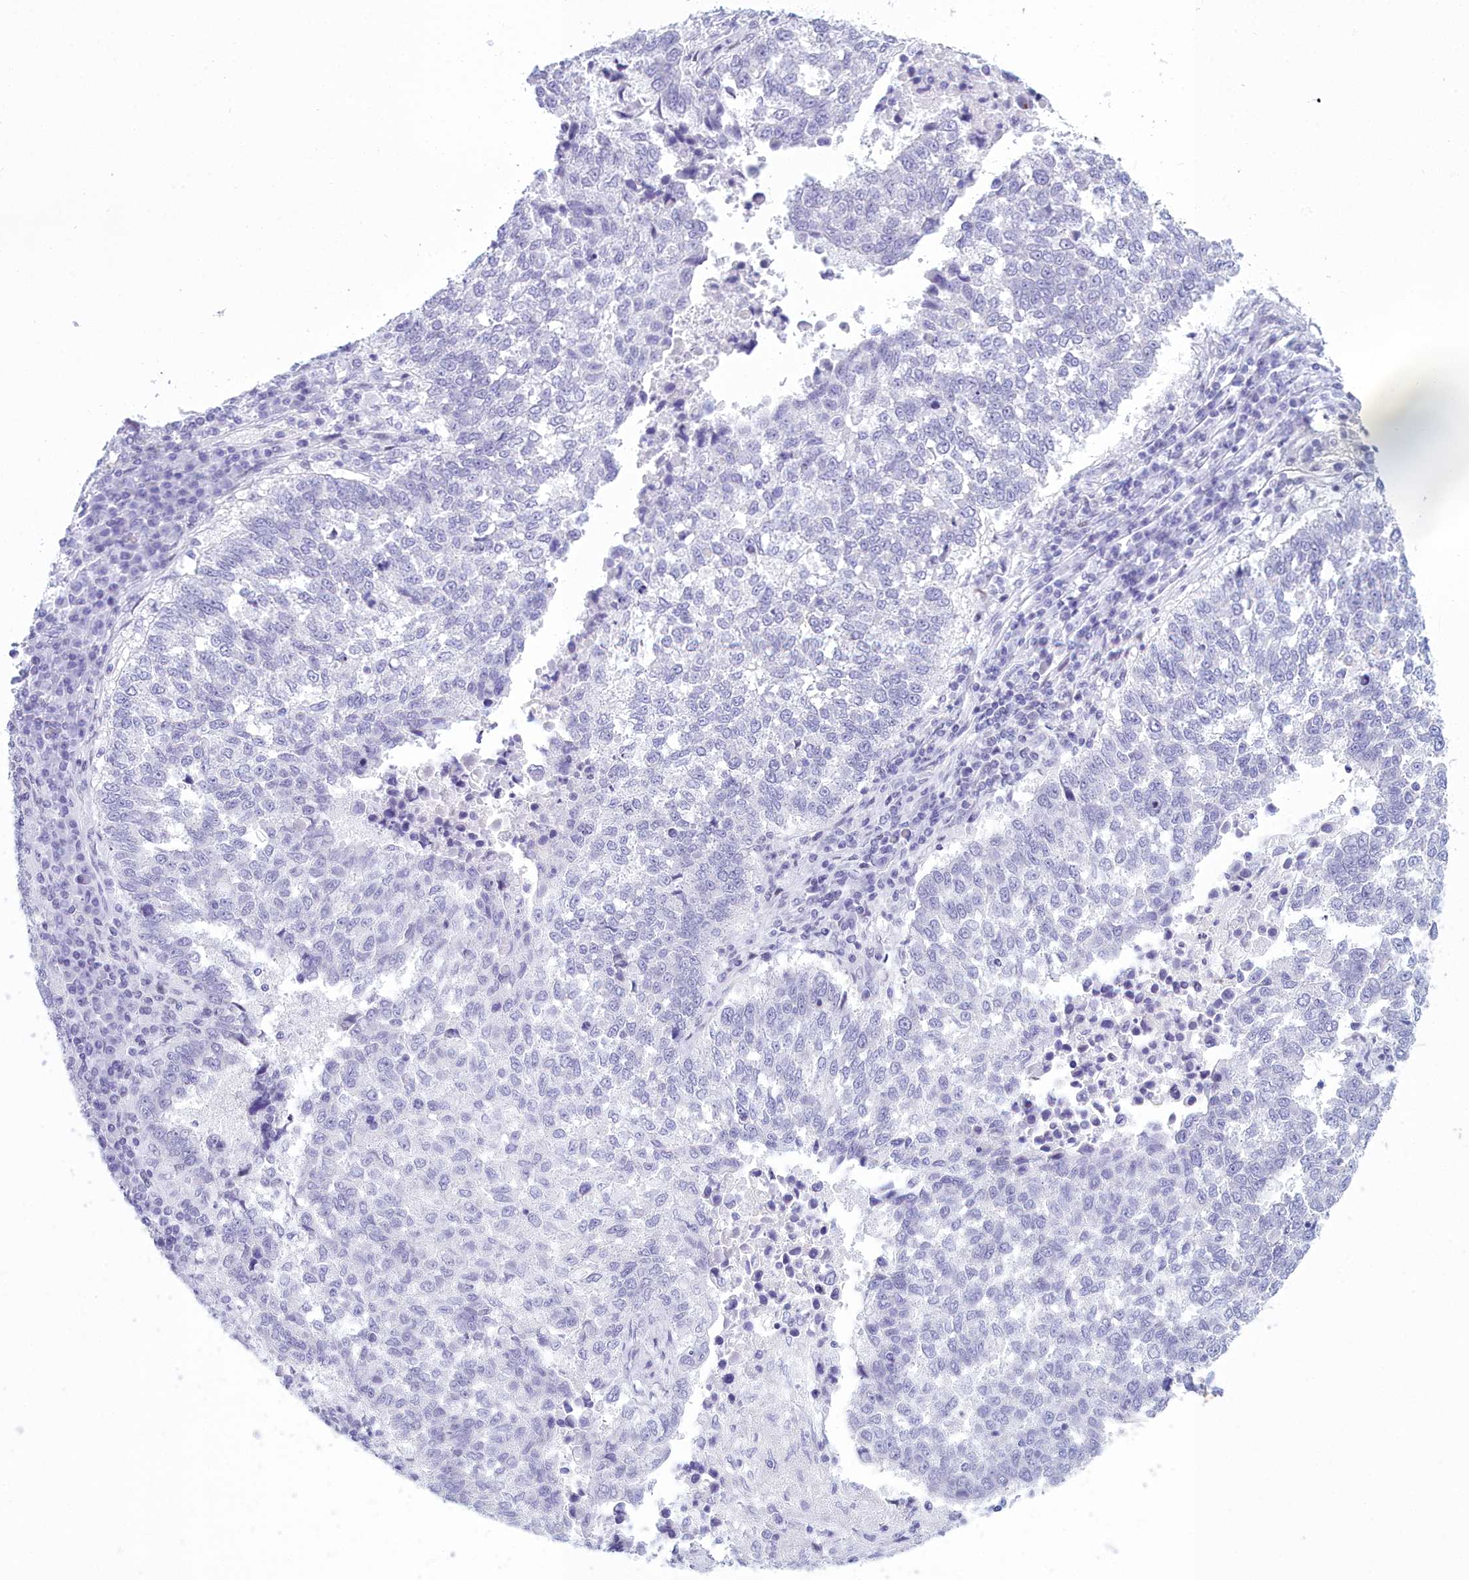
{"staining": {"intensity": "negative", "quantity": "none", "location": "none"}, "tissue": "lung cancer", "cell_type": "Tumor cells", "image_type": "cancer", "snomed": [{"axis": "morphology", "description": "Squamous cell carcinoma, NOS"}, {"axis": "topography", "description": "Lung"}], "caption": "Squamous cell carcinoma (lung) was stained to show a protein in brown. There is no significant positivity in tumor cells.", "gene": "SNX20", "patient": {"sex": "male", "age": 73}}